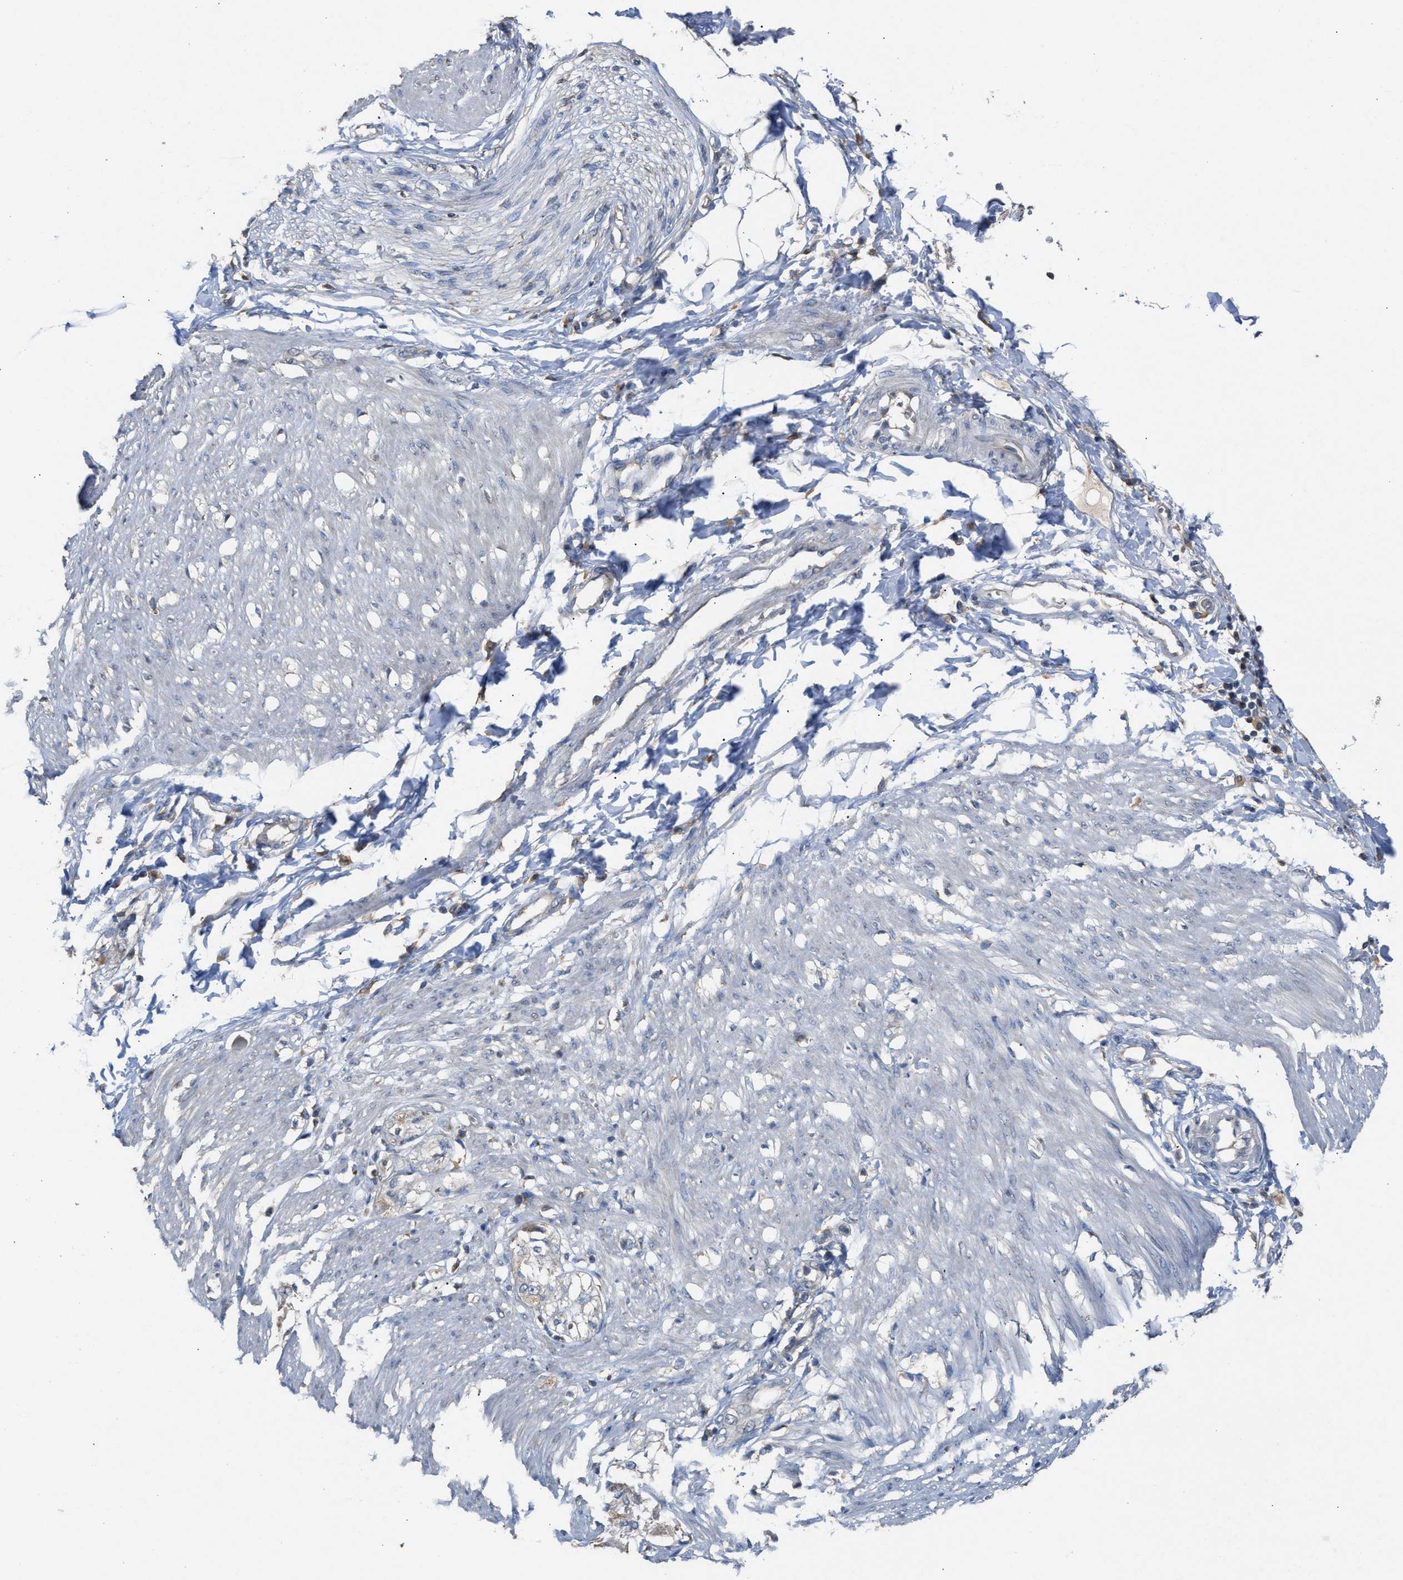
{"staining": {"intensity": "weak", "quantity": "25%-75%", "location": "cytoplasmic/membranous"}, "tissue": "adipose tissue", "cell_type": "Adipocytes", "image_type": "normal", "snomed": [{"axis": "morphology", "description": "Normal tissue, NOS"}, {"axis": "morphology", "description": "Adenocarcinoma, NOS"}, {"axis": "topography", "description": "Colon"}, {"axis": "topography", "description": "Peripheral nerve tissue"}], "caption": "Protein staining shows weak cytoplasmic/membranous positivity in approximately 25%-75% of adipocytes in unremarkable adipose tissue. The staining was performed using DAB to visualize the protein expression in brown, while the nuclei were stained in blue with hematoxylin (Magnification: 20x).", "gene": "TPK1", "patient": {"sex": "male", "age": 14}}